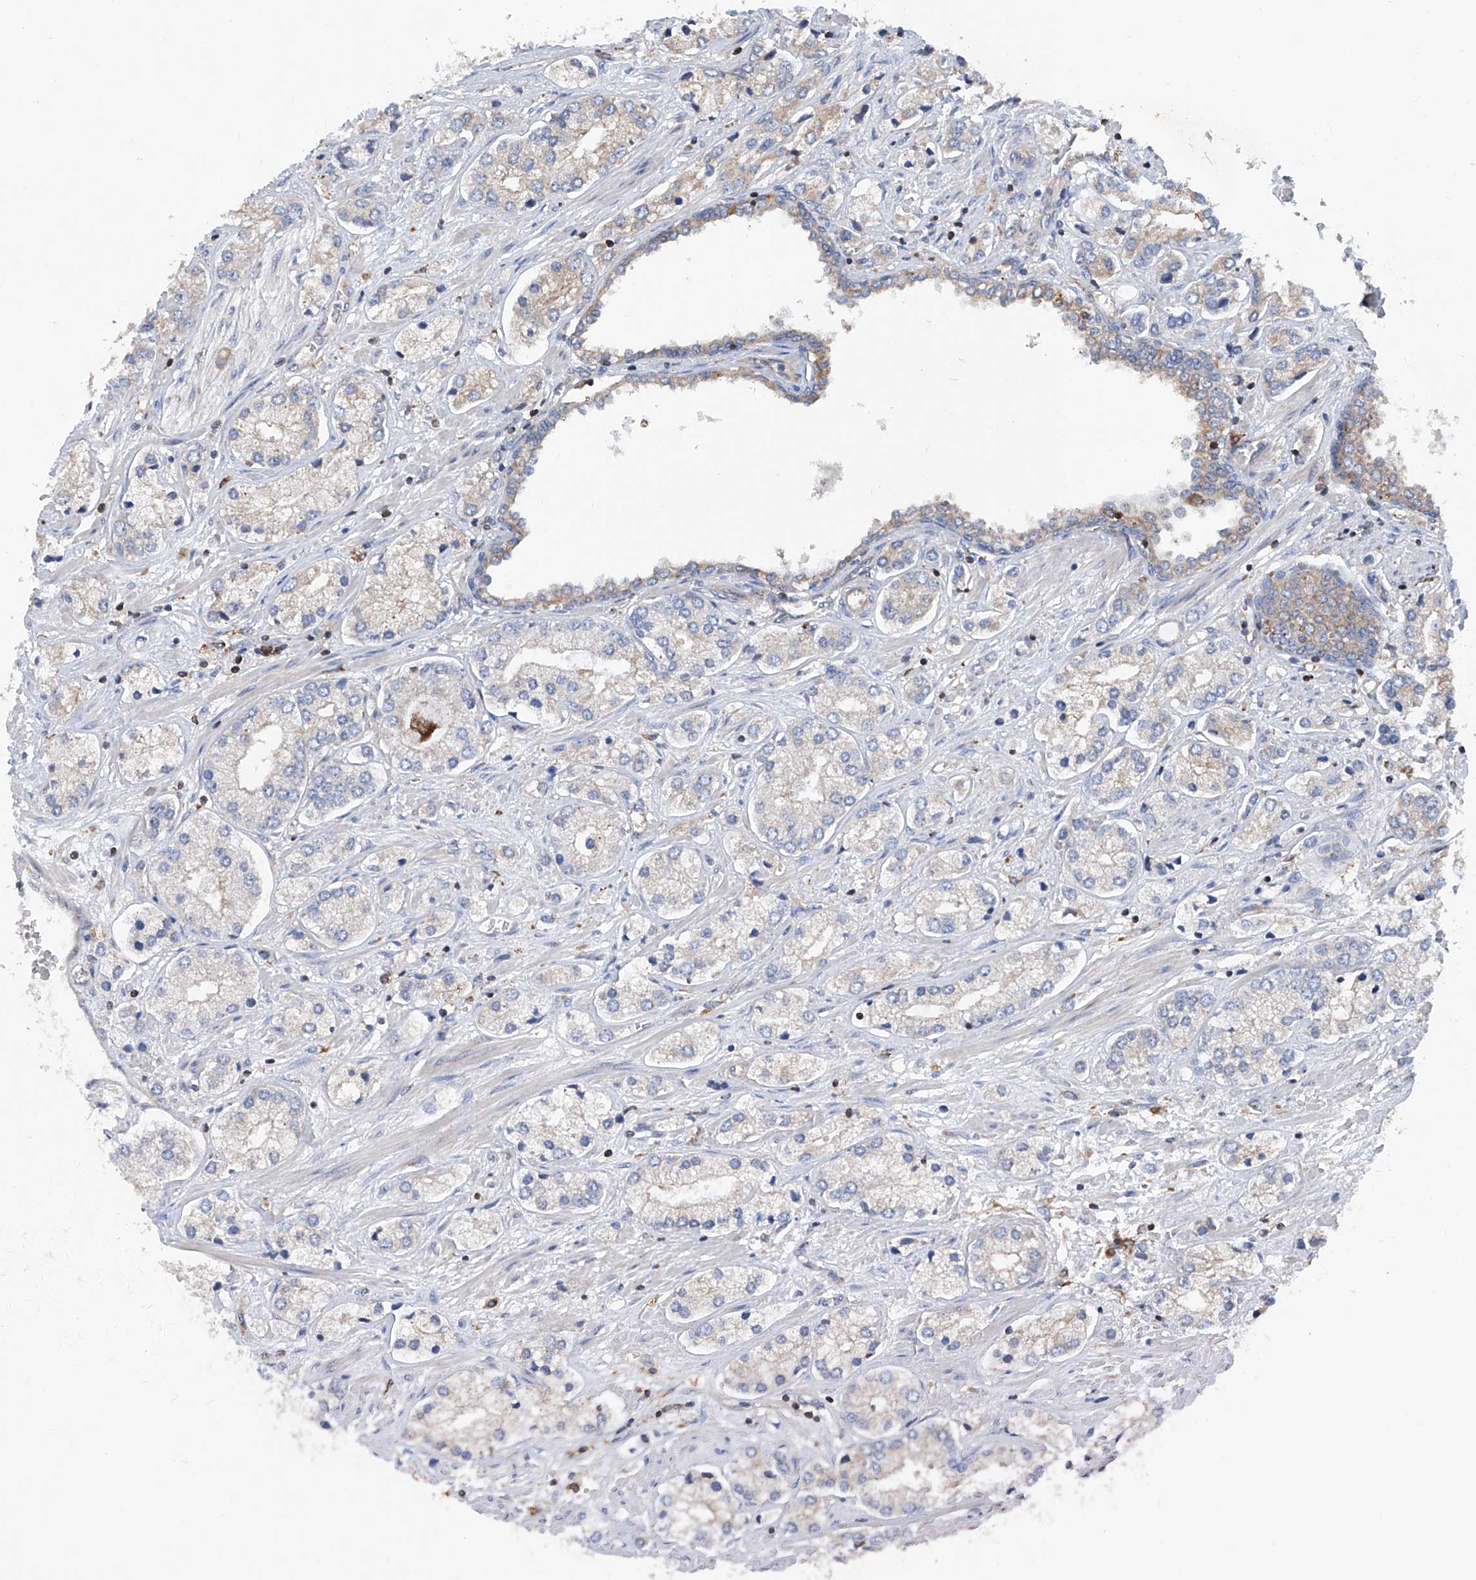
{"staining": {"intensity": "weak", "quantity": "<25%", "location": "cytoplasmic/membranous"}, "tissue": "prostate cancer", "cell_type": "Tumor cells", "image_type": "cancer", "snomed": [{"axis": "morphology", "description": "Adenocarcinoma, High grade"}, {"axis": "topography", "description": "Prostate"}], "caption": "This image is of prostate adenocarcinoma (high-grade) stained with immunohistochemistry (IHC) to label a protein in brown with the nuclei are counter-stained blue. There is no staining in tumor cells.", "gene": "TRIM38", "patient": {"sex": "male", "age": 66}}